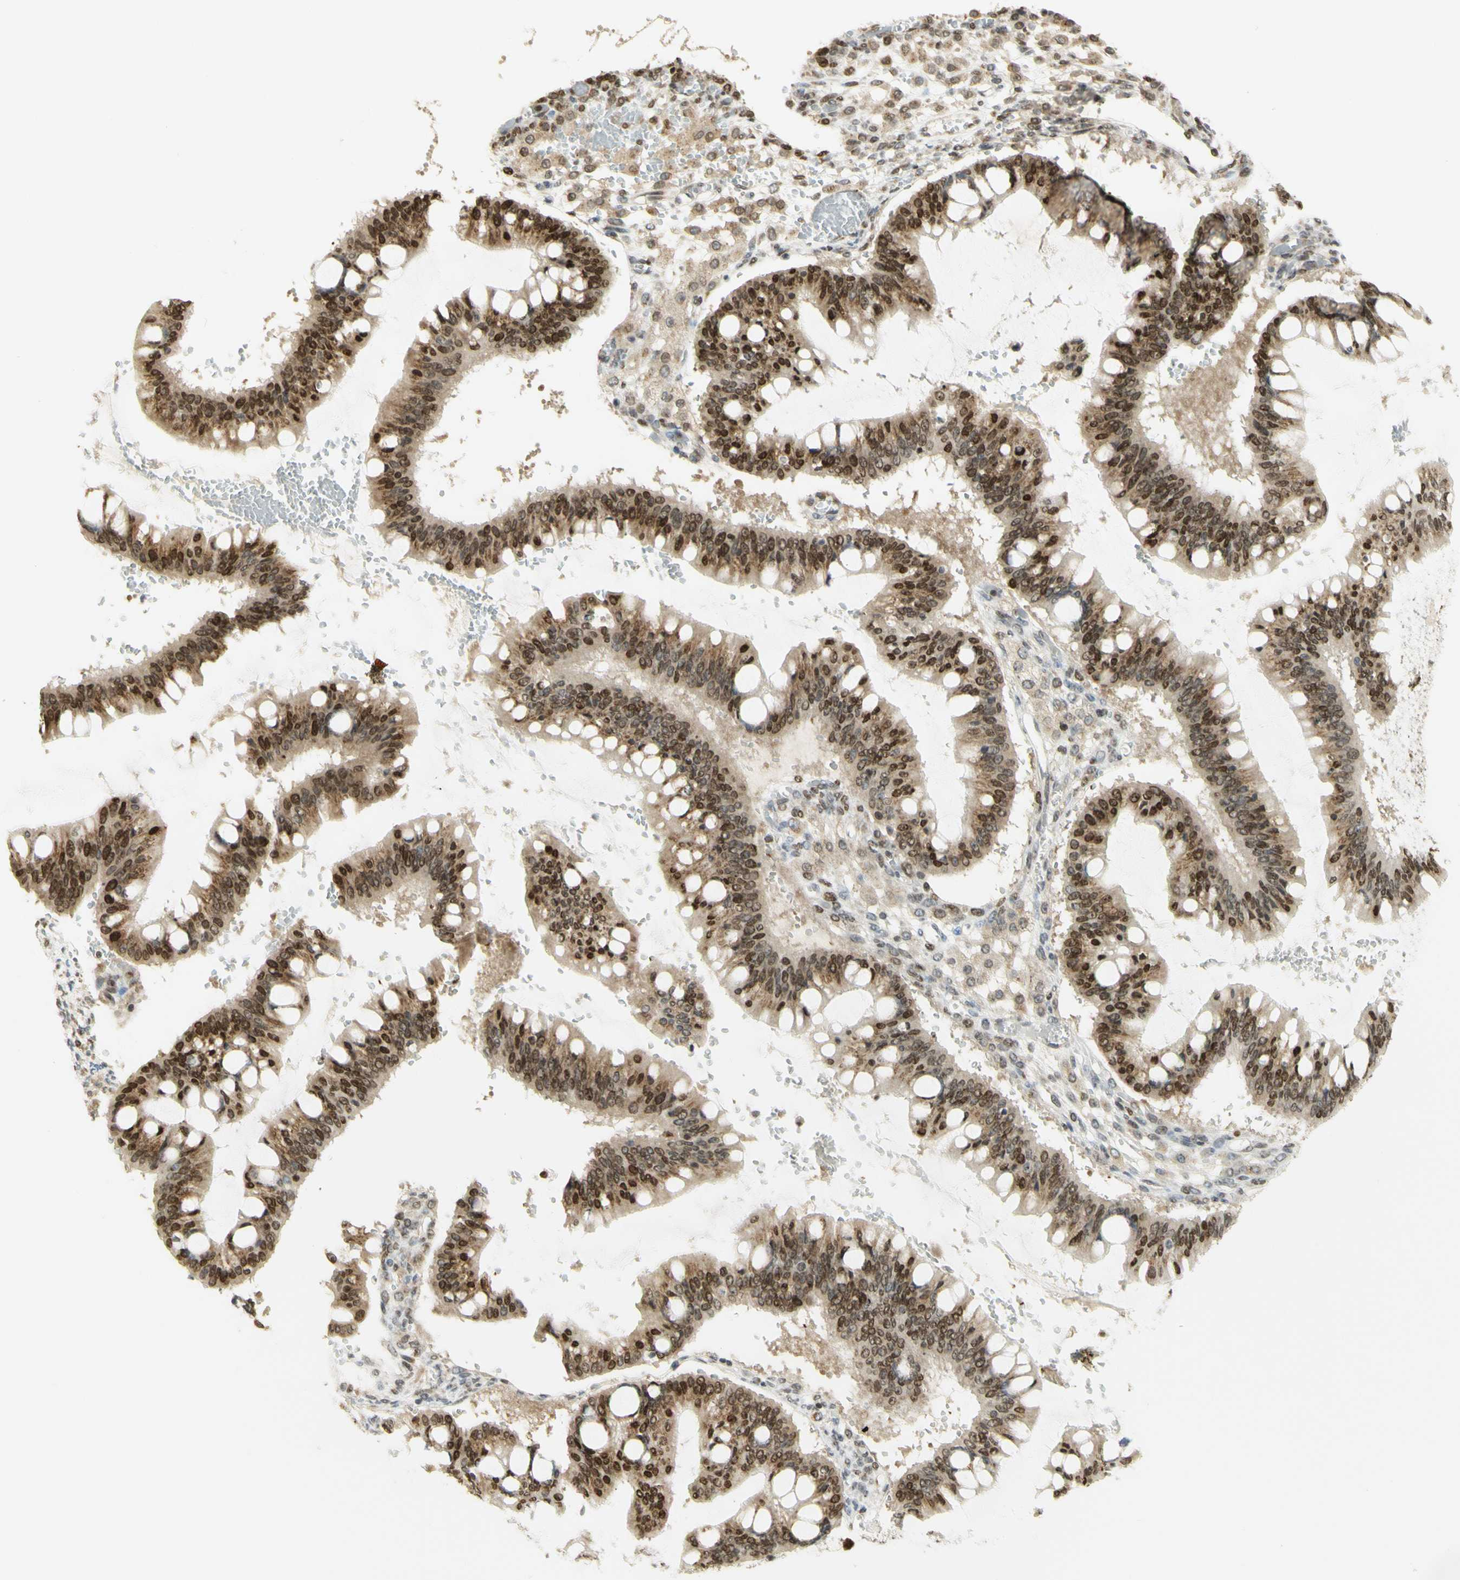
{"staining": {"intensity": "strong", "quantity": ">75%", "location": "cytoplasmic/membranous,nuclear"}, "tissue": "ovarian cancer", "cell_type": "Tumor cells", "image_type": "cancer", "snomed": [{"axis": "morphology", "description": "Cystadenocarcinoma, mucinous, NOS"}, {"axis": "topography", "description": "Ovary"}], "caption": "Ovarian mucinous cystadenocarcinoma was stained to show a protein in brown. There is high levels of strong cytoplasmic/membranous and nuclear expression in about >75% of tumor cells. (Stains: DAB in brown, nuclei in blue, Microscopy: brightfield microscopy at high magnification).", "gene": "KIF11", "patient": {"sex": "female", "age": 73}}